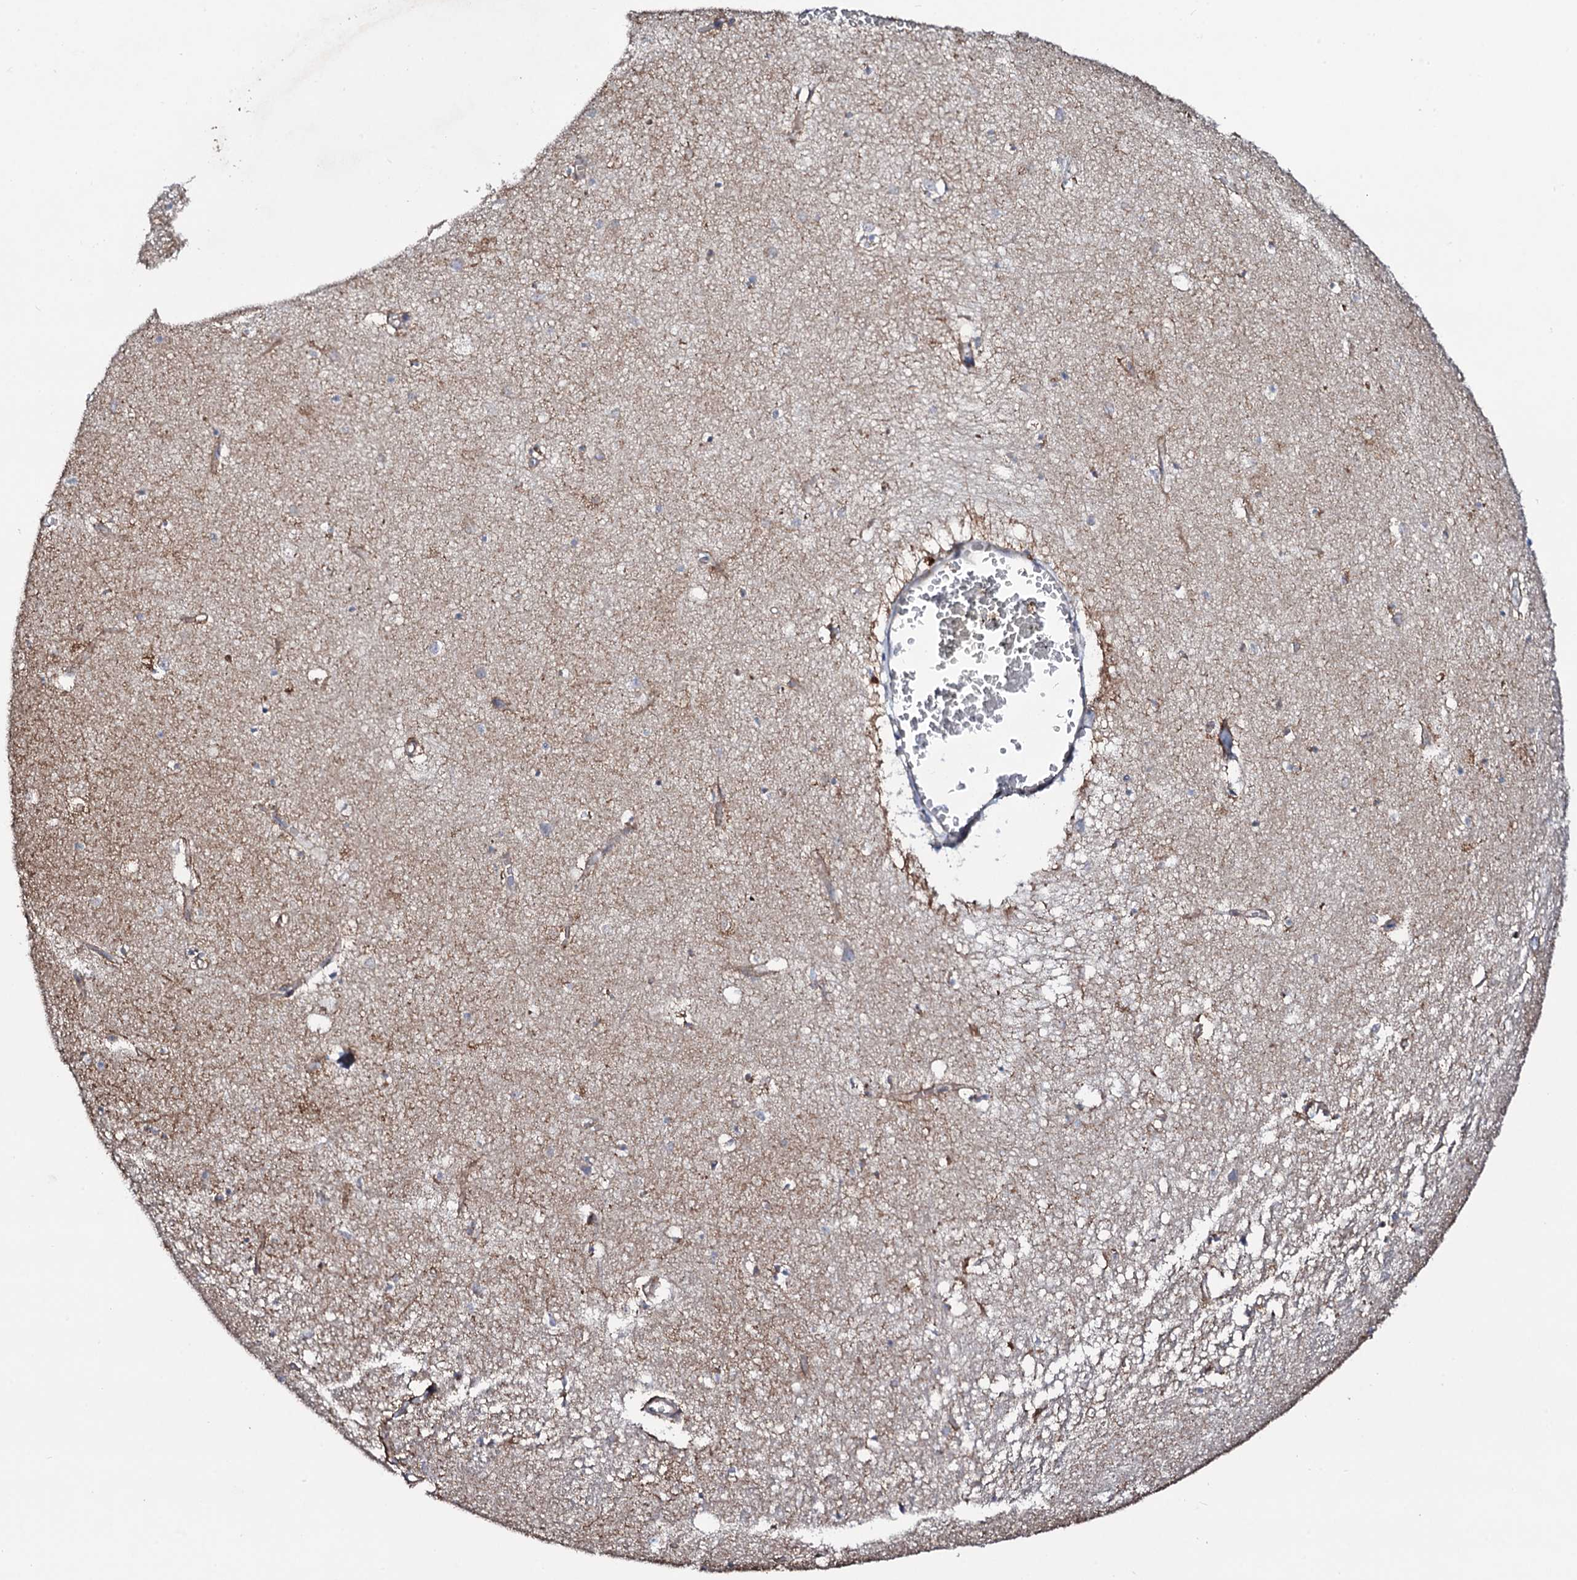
{"staining": {"intensity": "weak", "quantity": "<25%", "location": "cytoplasmic/membranous"}, "tissue": "hippocampus", "cell_type": "Glial cells", "image_type": "normal", "snomed": [{"axis": "morphology", "description": "Normal tissue, NOS"}, {"axis": "topography", "description": "Hippocampus"}], "caption": "Benign hippocampus was stained to show a protein in brown. There is no significant expression in glial cells. (IHC, brightfield microscopy, high magnification).", "gene": "COG6", "patient": {"sex": "female", "age": 64}}